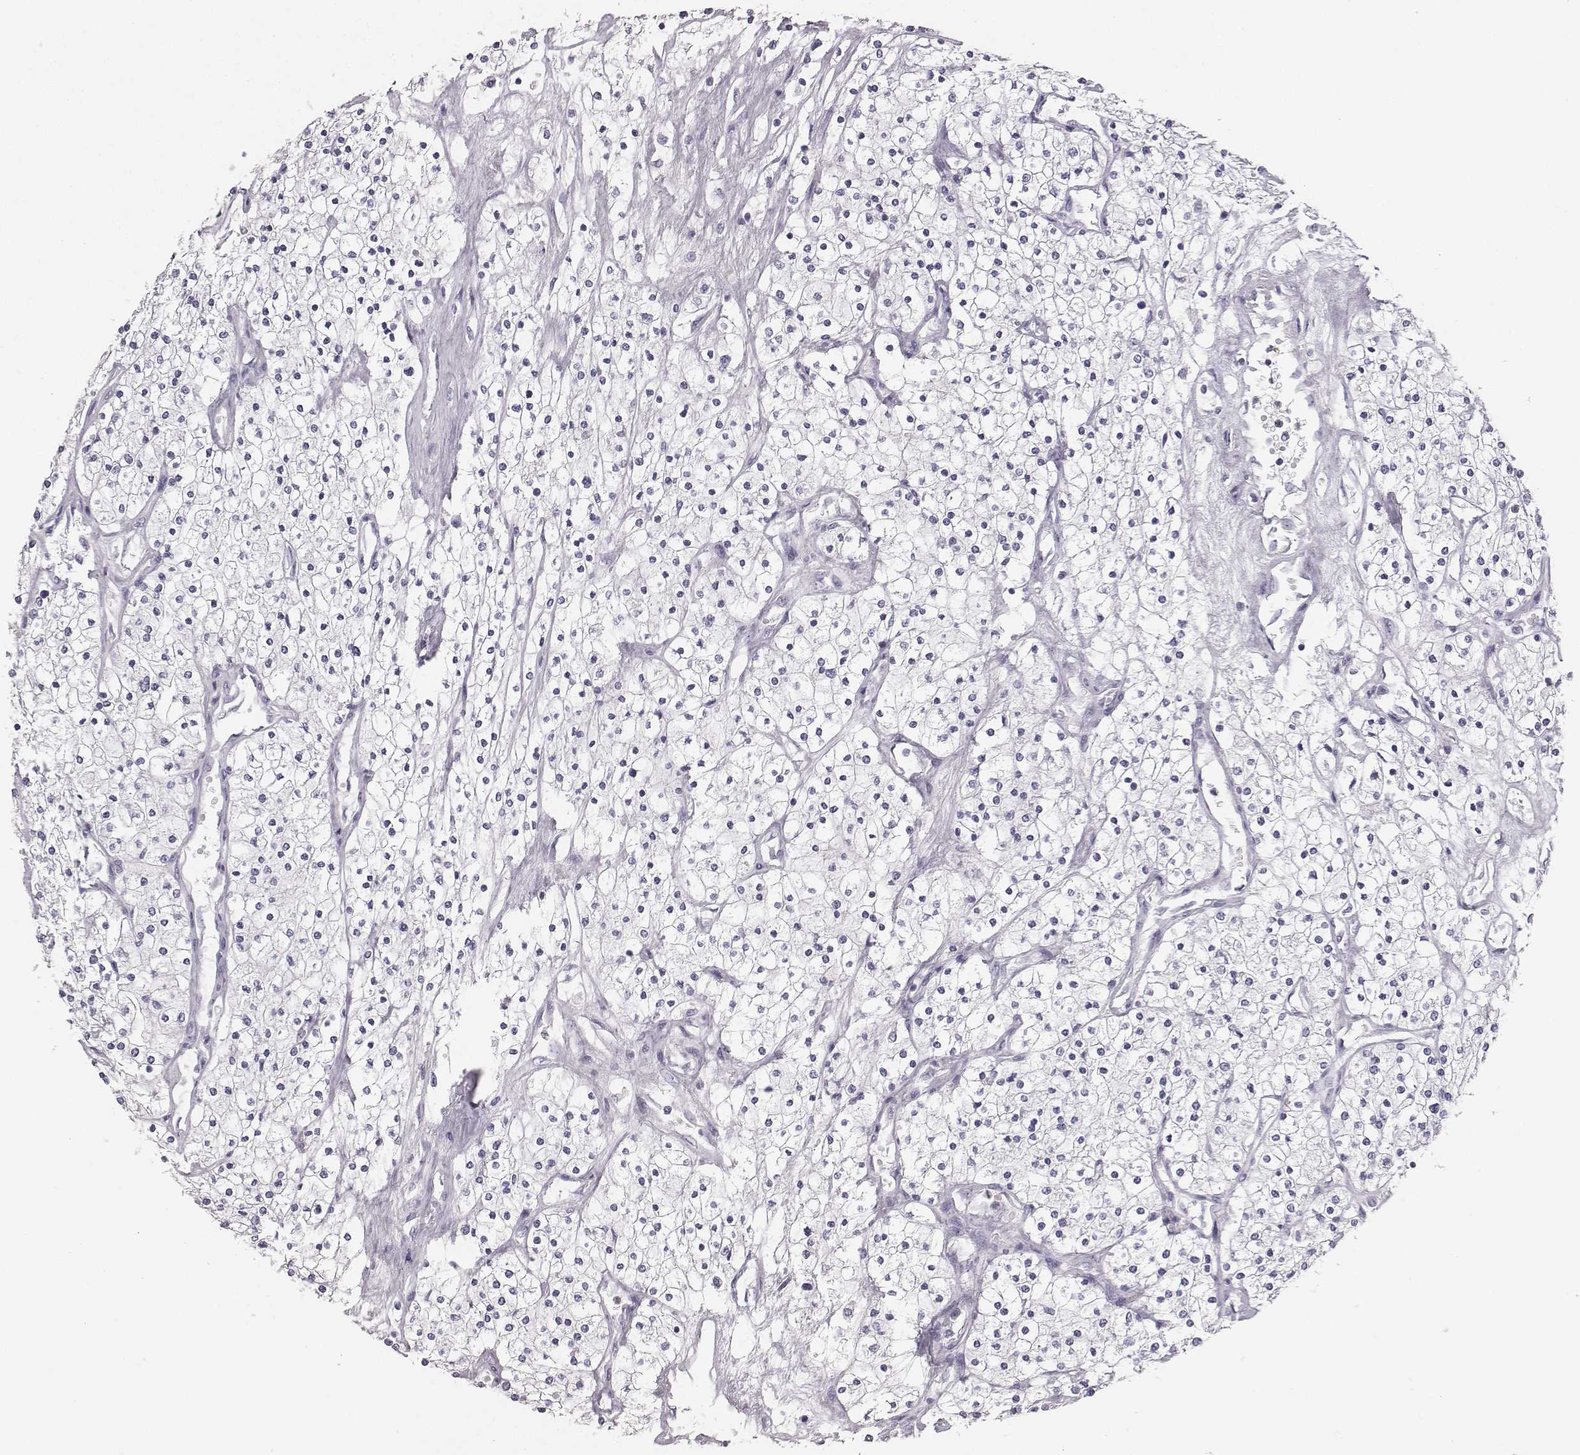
{"staining": {"intensity": "negative", "quantity": "none", "location": "none"}, "tissue": "renal cancer", "cell_type": "Tumor cells", "image_type": "cancer", "snomed": [{"axis": "morphology", "description": "Adenocarcinoma, NOS"}, {"axis": "topography", "description": "Kidney"}], "caption": "Immunohistochemical staining of adenocarcinoma (renal) shows no significant positivity in tumor cells. The staining was performed using DAB to visualize the protein expression in brown, while the nuclei were stained in blue with hematoxylin (Magnification: 20x).", "gene": "ADAM7", "patient": {"sex": "male", "age": 80}}